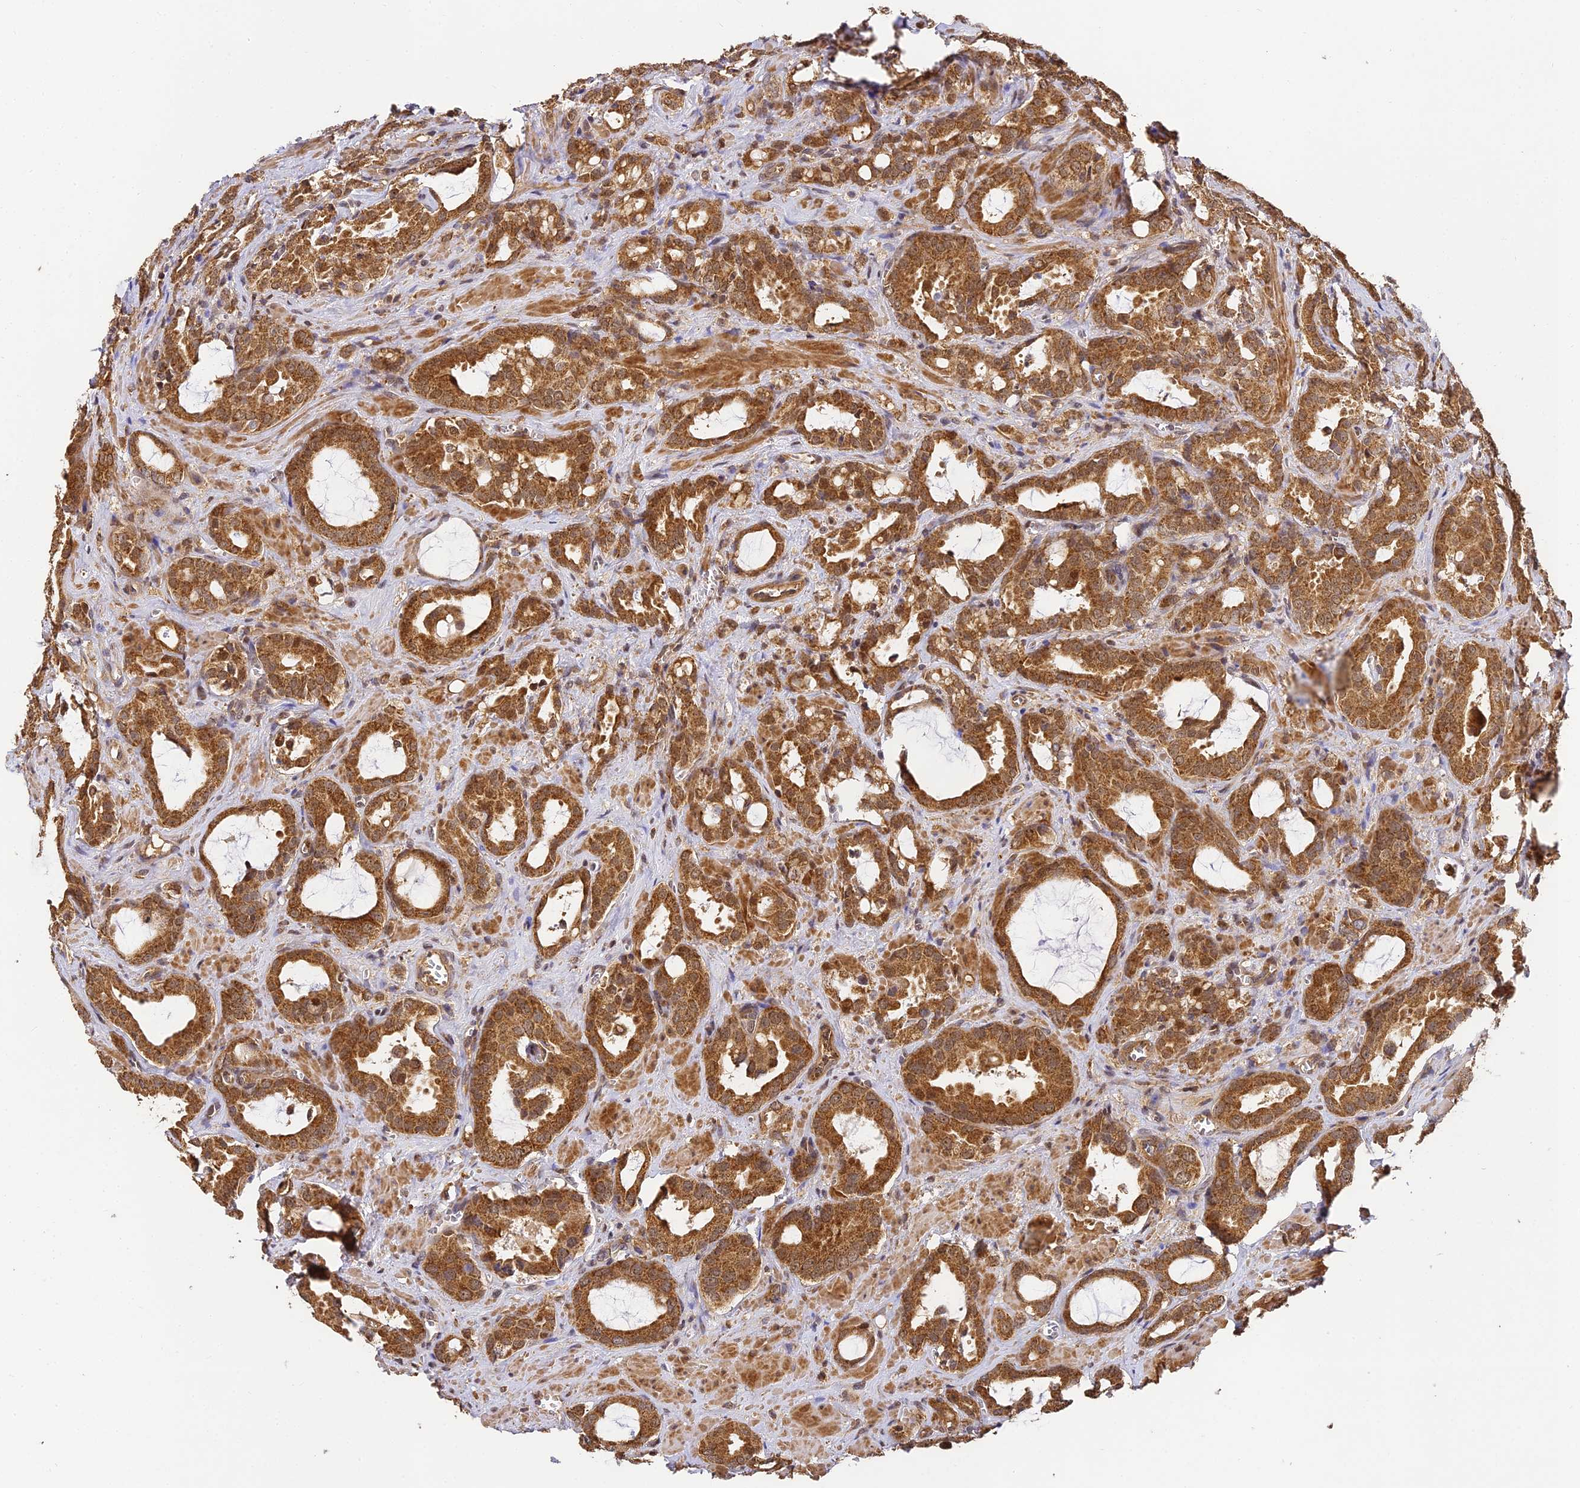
{"staining": {"intensity": "strong", "quantity": ">75%", "location": "cytoplasmic/membranous"}, "tissue": "prostate cancer", "cell_type": "Tumor cells", "image_type": "cancer", "snomed": [{"axis": "morphology", "description": "Adenocarcinoma, High grade"}, {"axis": "topography", "description": "Prostate"}], "caption": "A photomicrograph of prostate cancer (adenocarcinoma (high-grade)) stained for a protein demonstrates strong cytoplasmic/membranous brown staining in tumor cells.", "gene": "ZNF443", "patient": {"sex": "male", "age": 72}}